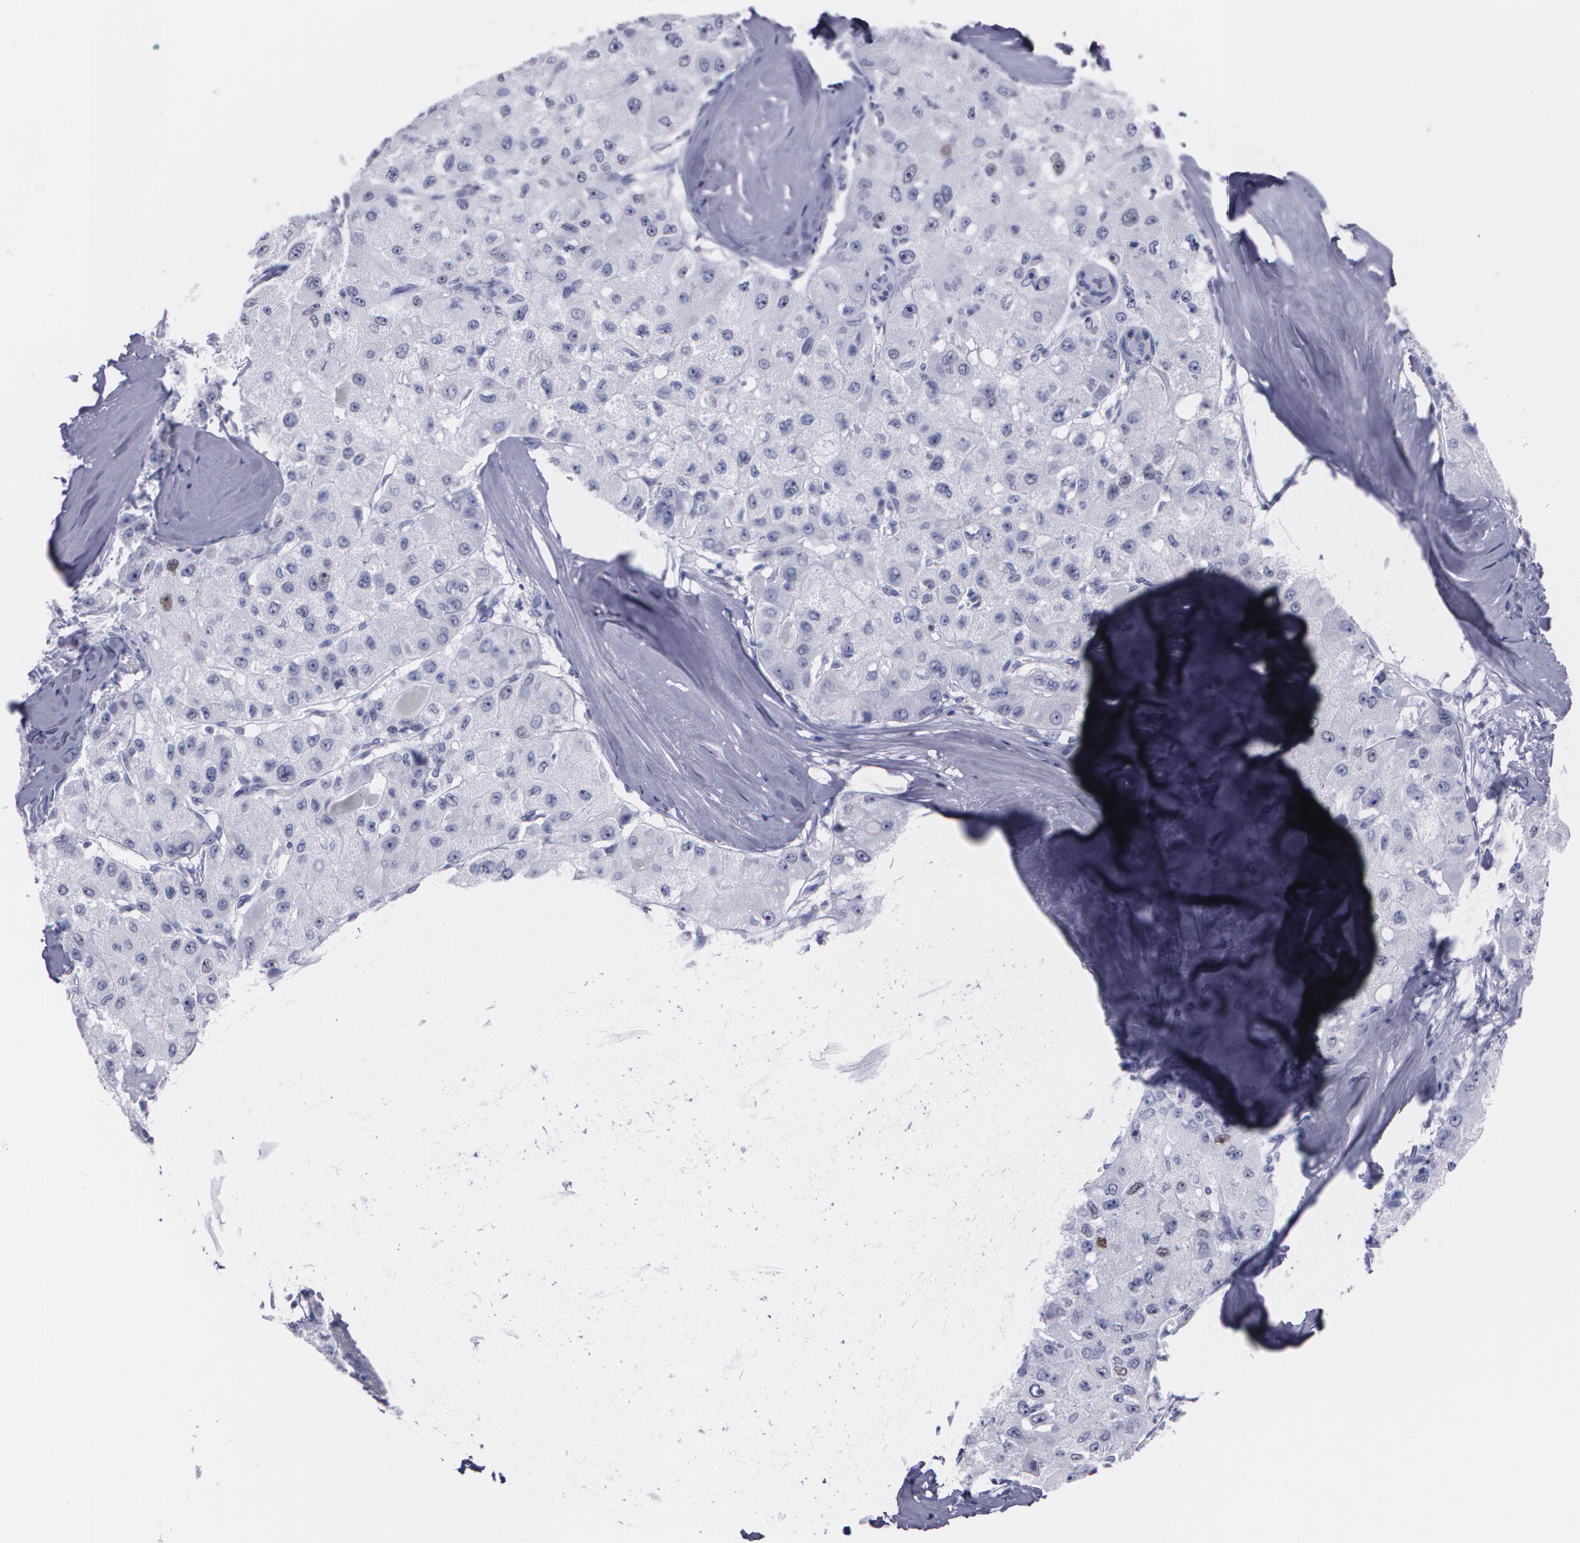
{"staining": {"intensity": "weak", "quantity": "<25%", "location": "nuclear"}, "tissue": "liver cancer", "cell_type": "Tumor cells", "image_type": "cancer", "snomed": [{"axis": "morphology", "description": "Carcinoma, Hepatocellular, NOS"}, {"axis": "topography", "description": "Liver"}], "caption": "IHC photomicrograph of liver hepatocellular carcinoma stained for a protein (brown), which demonstrates no expression in tumor cells. (Brightfield microscopy of DAB (3,3'-diaminobenzidine) immunohistochemistry at high magnification).", "gene": "TP53", "patient": {"sex": "male", "age": 80}}